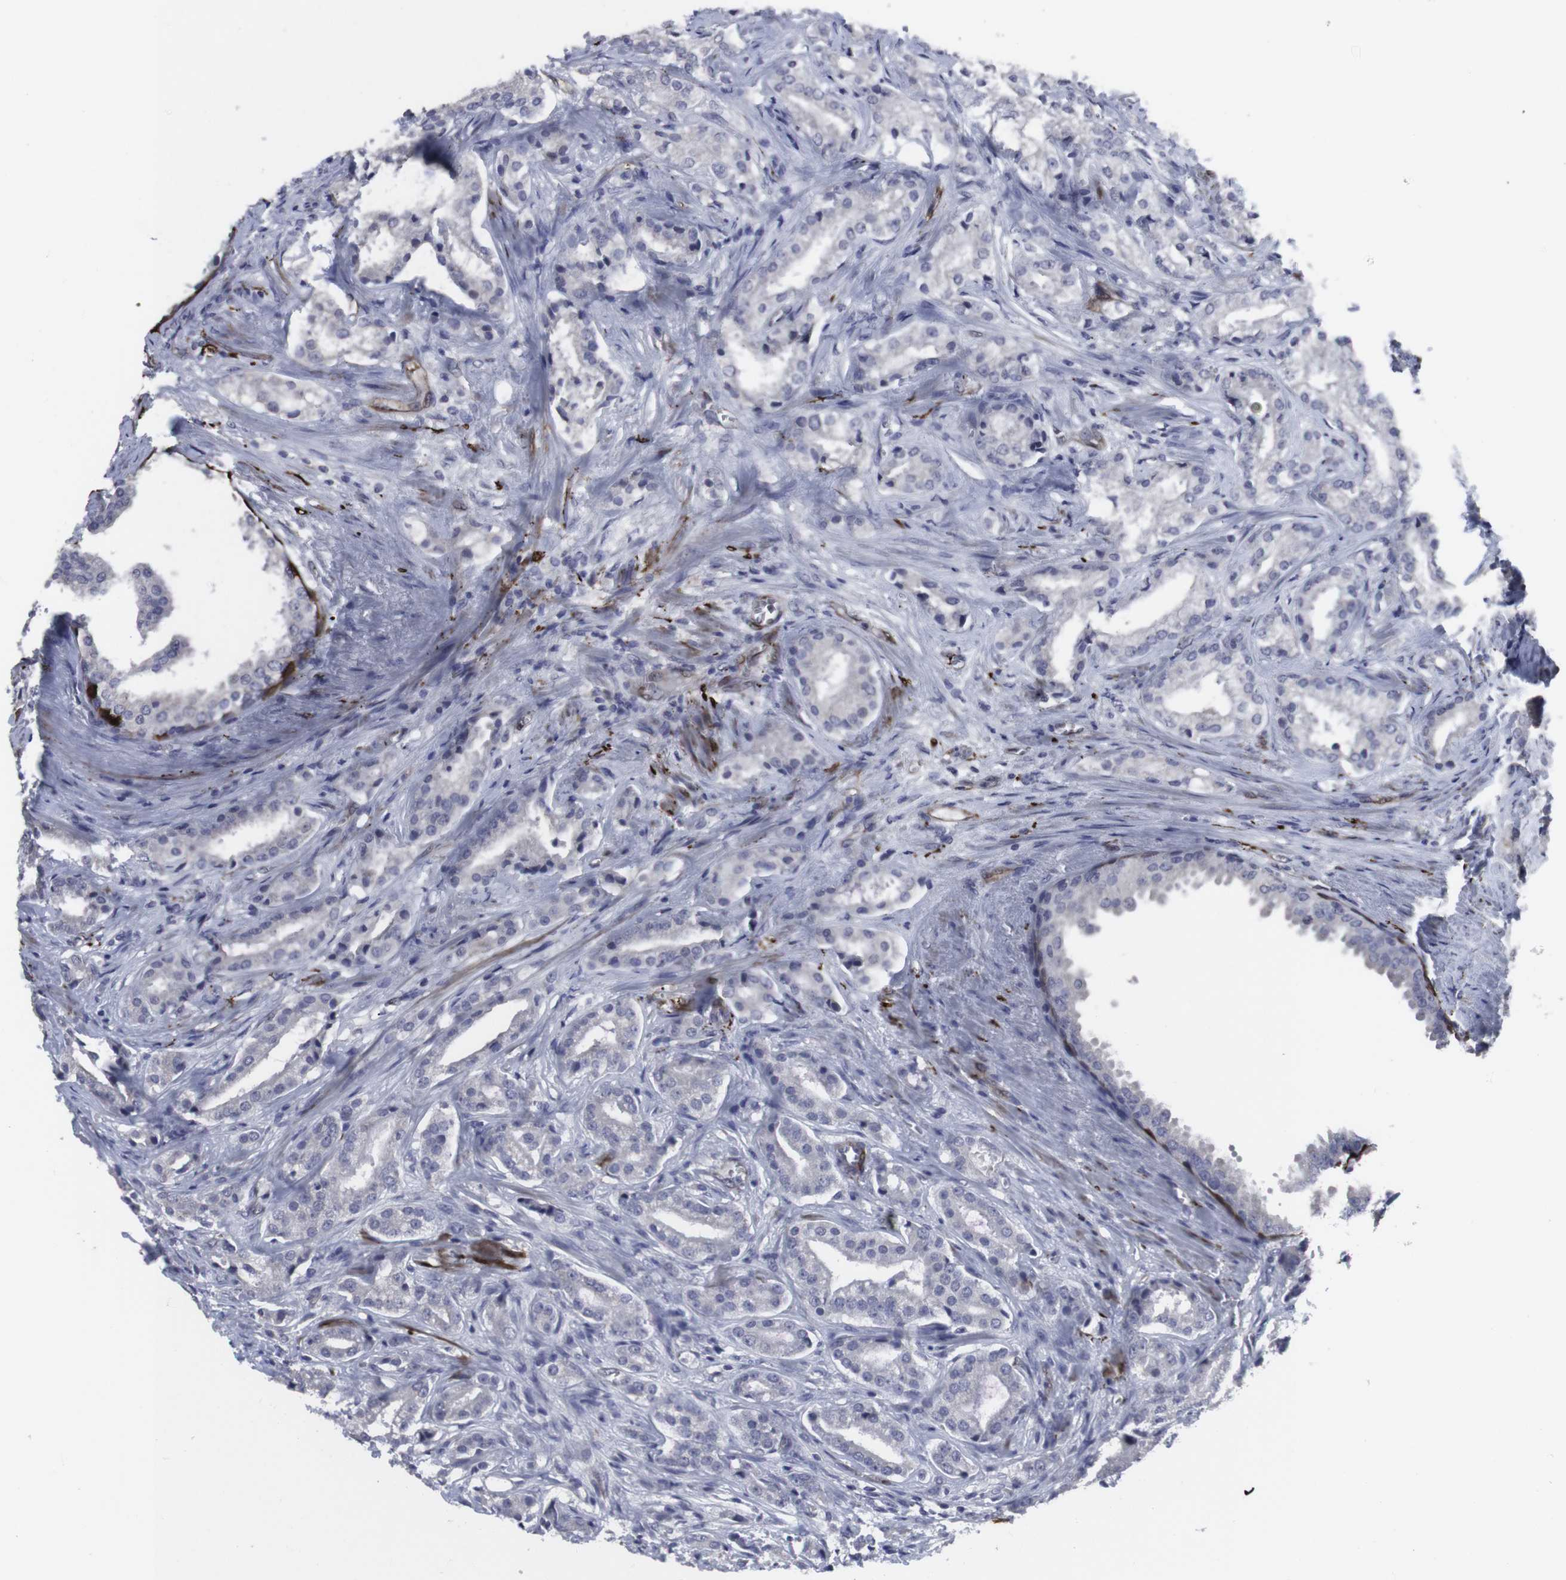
{"staining": {"intensity": "negative", "quantity": "none", "location": "none"}, "tissue": "prostate cancer", "cell_type": "Tumor cells", "image_type": "cancer", "snomed": [{"axis": "morphology", "description": "Adenocarcinoma, High grade"}, {"axis": "topography", "description": "Prostate"}], "caption": "Prostate cancer was stained to show a protein in brown. There is no significant expression in tumor cells.", "gene": "SNCG", "patient": {"sex": "male", "age": 64}}